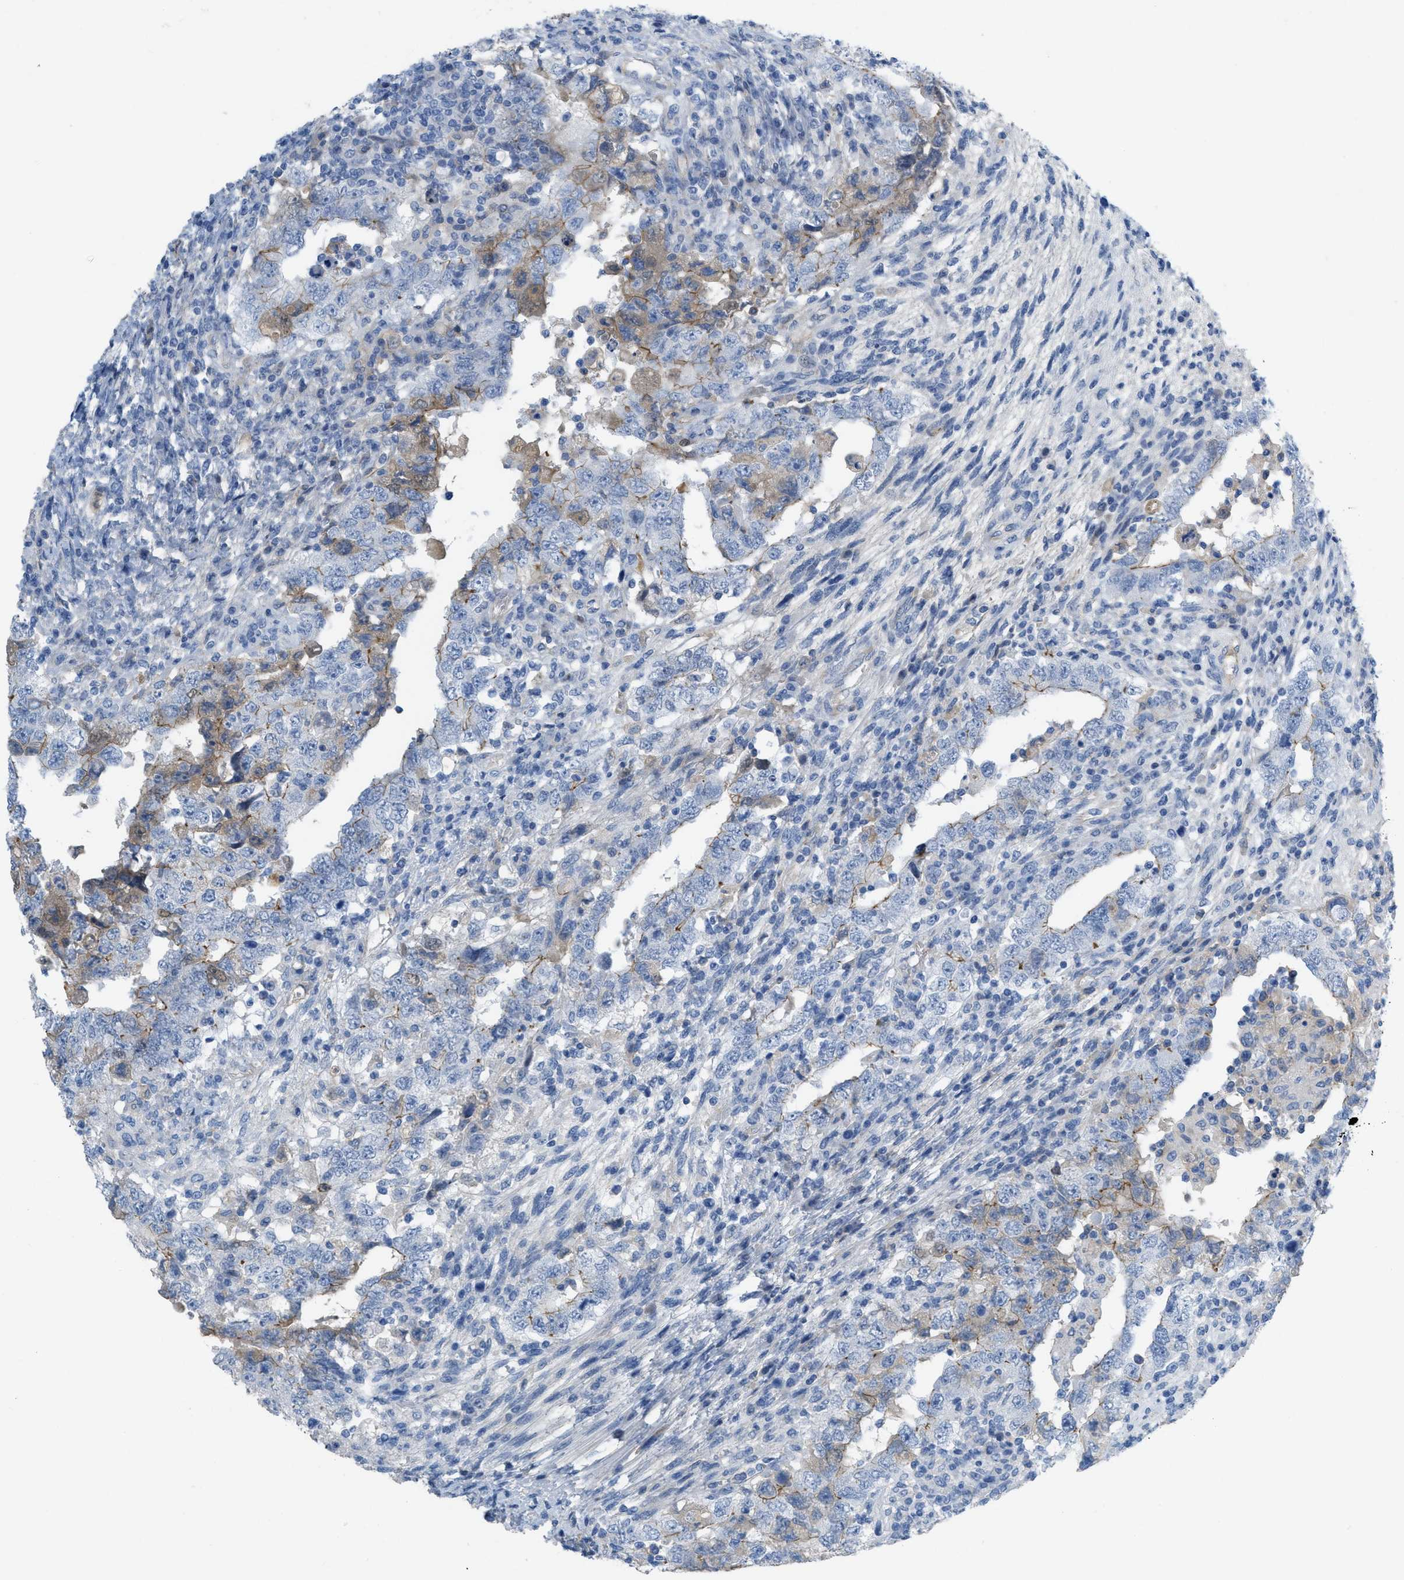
{"staining": {"intensity": "weak", "quantity": "<25%", "location": "cytoplasmic/membranous"}, "tissue": "testis cancer", "cell_type": "Tumor cells", "image_type": "cancer", "snomed": [{"axis": "morphology", "description": "Carcinoma, Embryonal, NOS"}, {"axis": "topography", "description": "Testis"}], "caption": "High magnification brightfield microscopy of embryonal carcinoma (testis) stained with DAB (brown) and counterstained with hematoxylin (blue): tumor cells show no significant expression.", "gene": "CRB3", "patient": {"sex": "male", "age": 26}}